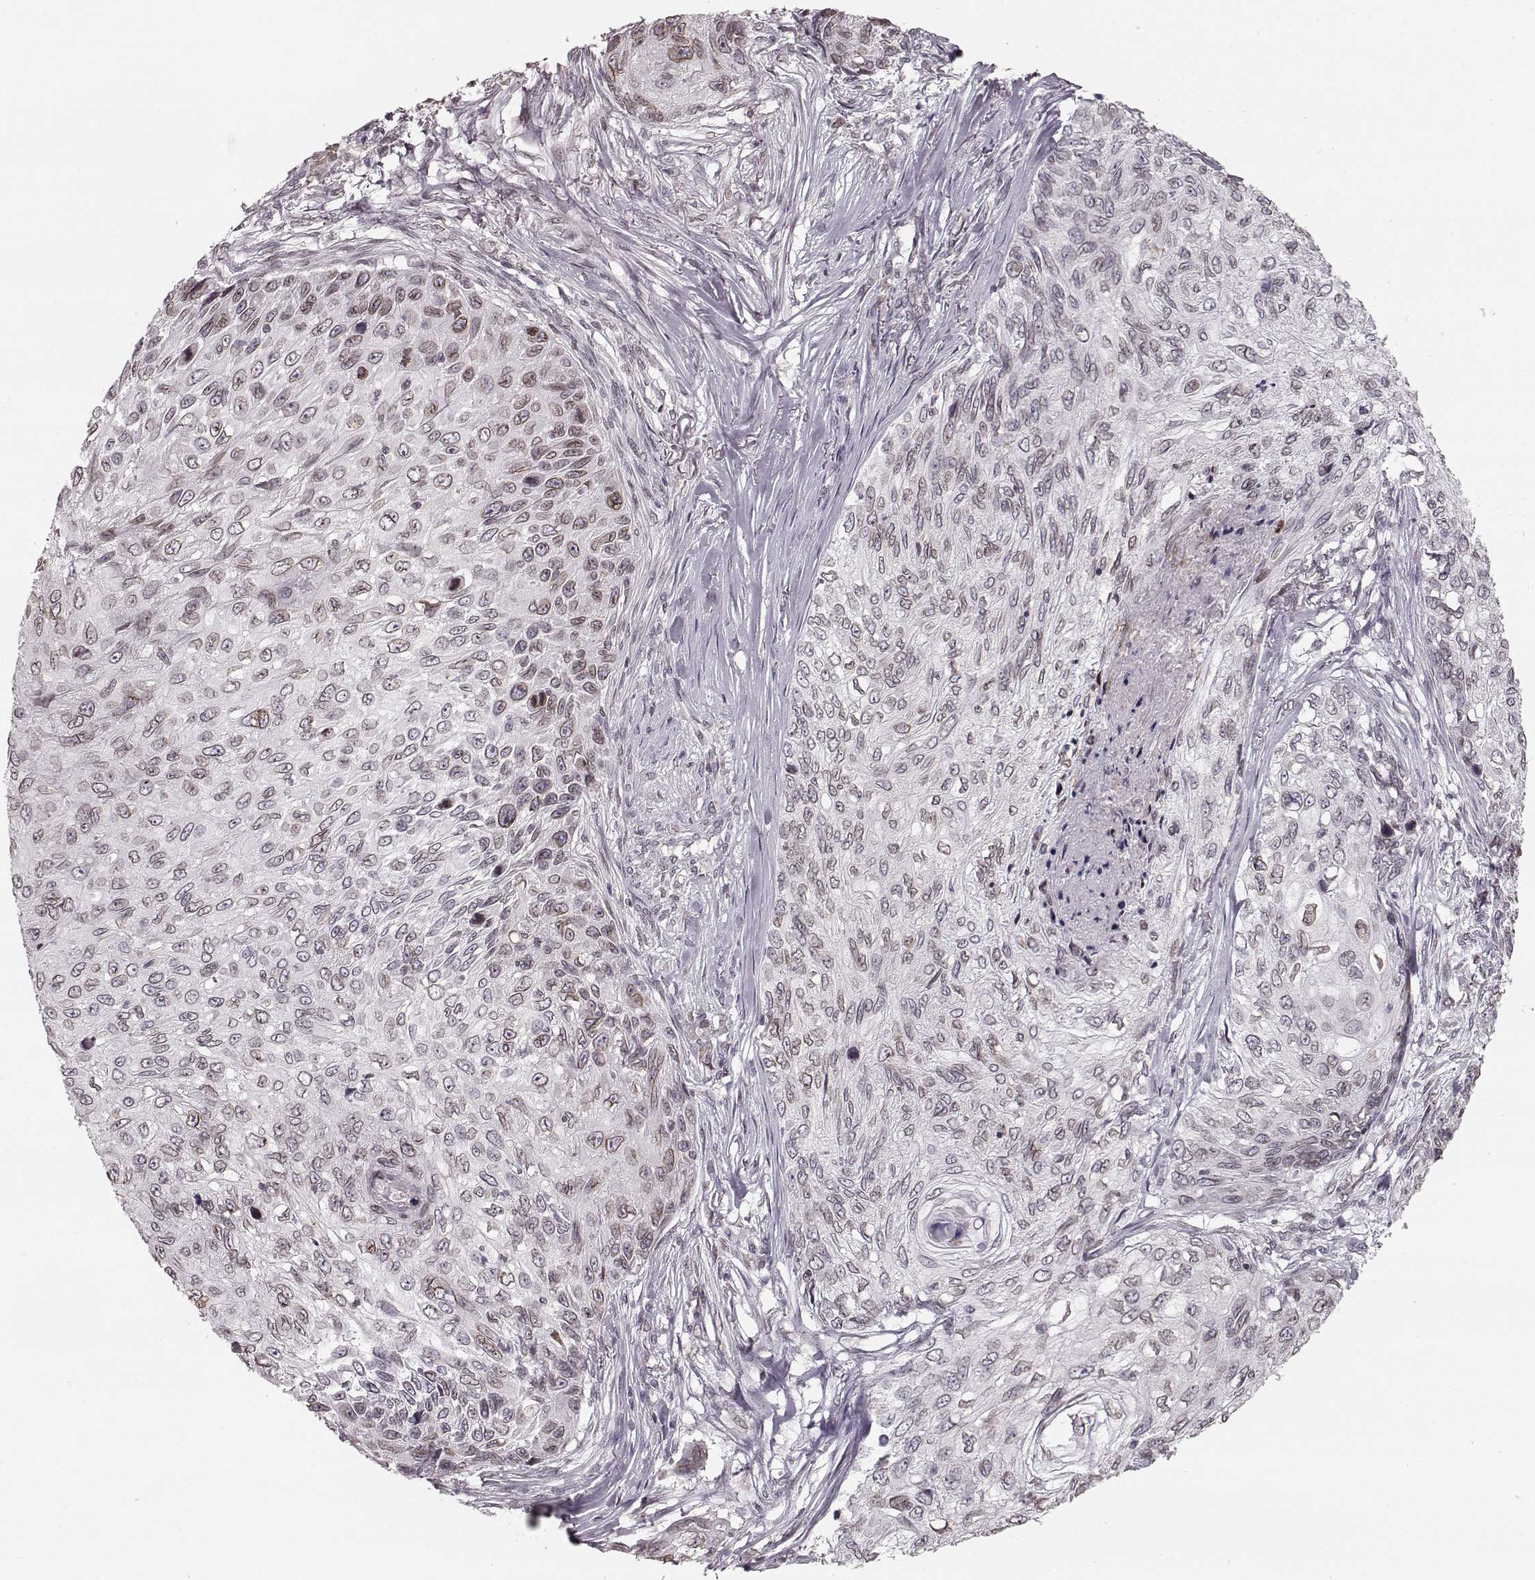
{"staining": {"intensity": "weak", "quantity": ">75%", "location": "cytoplasmic/membranous,nuclear"}, "tissue": "skin cancer", "cell_type": "Tumor cells", "image_type": "cancer", "snomed": [{"axis": "morphology", "description": "Squamous cell carcinoma, NOS"}, {"axis": "topography", "description": "Skin"}], "caption": "High-power microscopy captured an IHC photomicrograph of skin cancer, revealing weak cytoplasmic/membranous and nuclear staining in about >75% of tumor cells. (DAB IHC with brightfield microscopy, high magnification).", "gene": "DCAF12", "patient": {"sex": "male", "age": 92}}